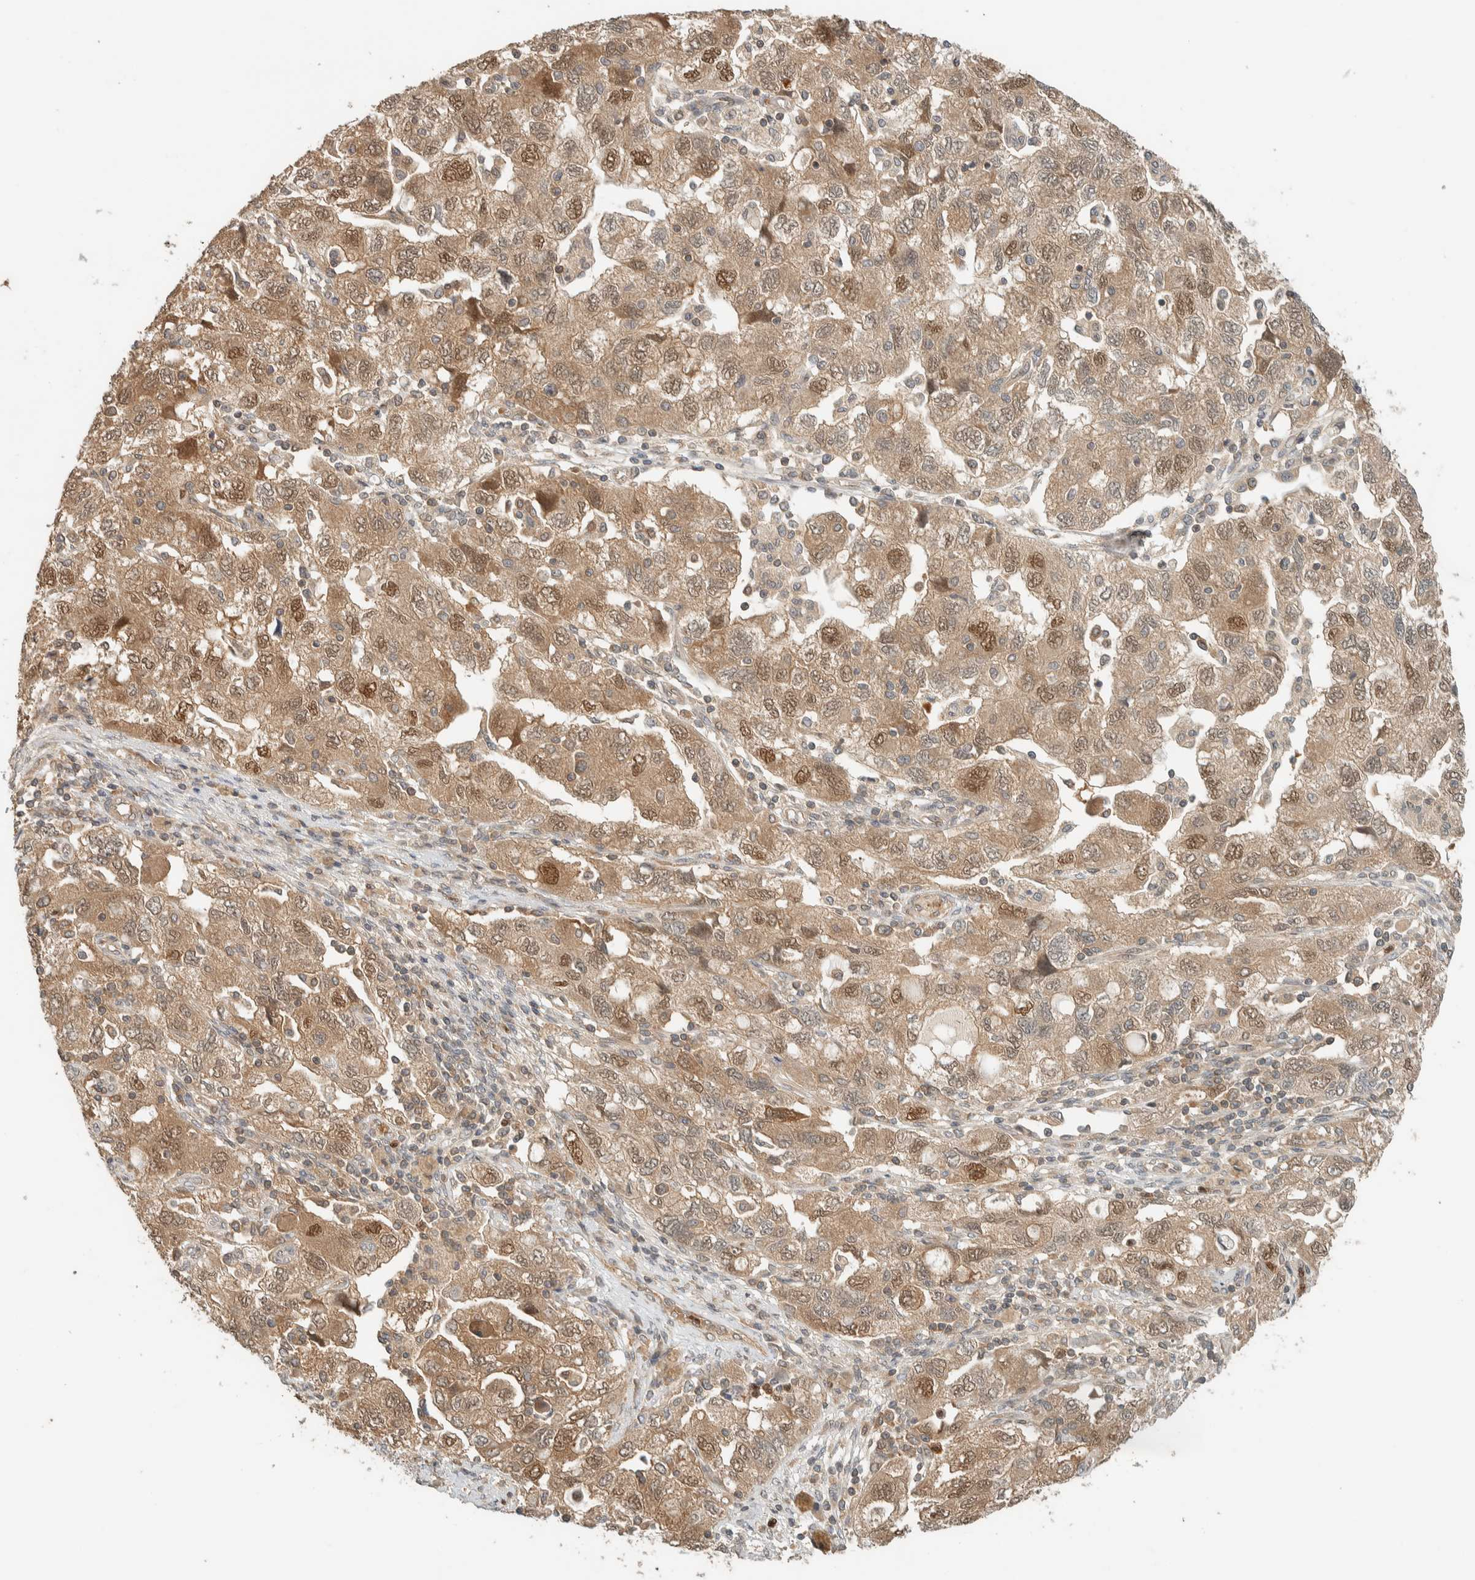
{"staining": {"intensity": "moderate", "quantity": ">75%", "location": "cytoplasmic/membranous,nuclear"}, "tissue": "ovarian cancer", "cell_type": "Tumor cells", "image_type": "cancer", "snomed": [{"axis": "morphology", "description": "Carcinoma, NOS"}, {"axis": "morphology", "description": "Cystadenocarcinoma, serous, NOS"}, {"axis": "topography", "description": "Ovary"}], "caption": "Human ovarian cancer stained with a brown dye shows moderate cytoplasmic/membranous and nuclear positive staining in approximately >75% of tumor cells.", "gene": "ADSS2", "patient": {"sex": "female", "age": 69}}